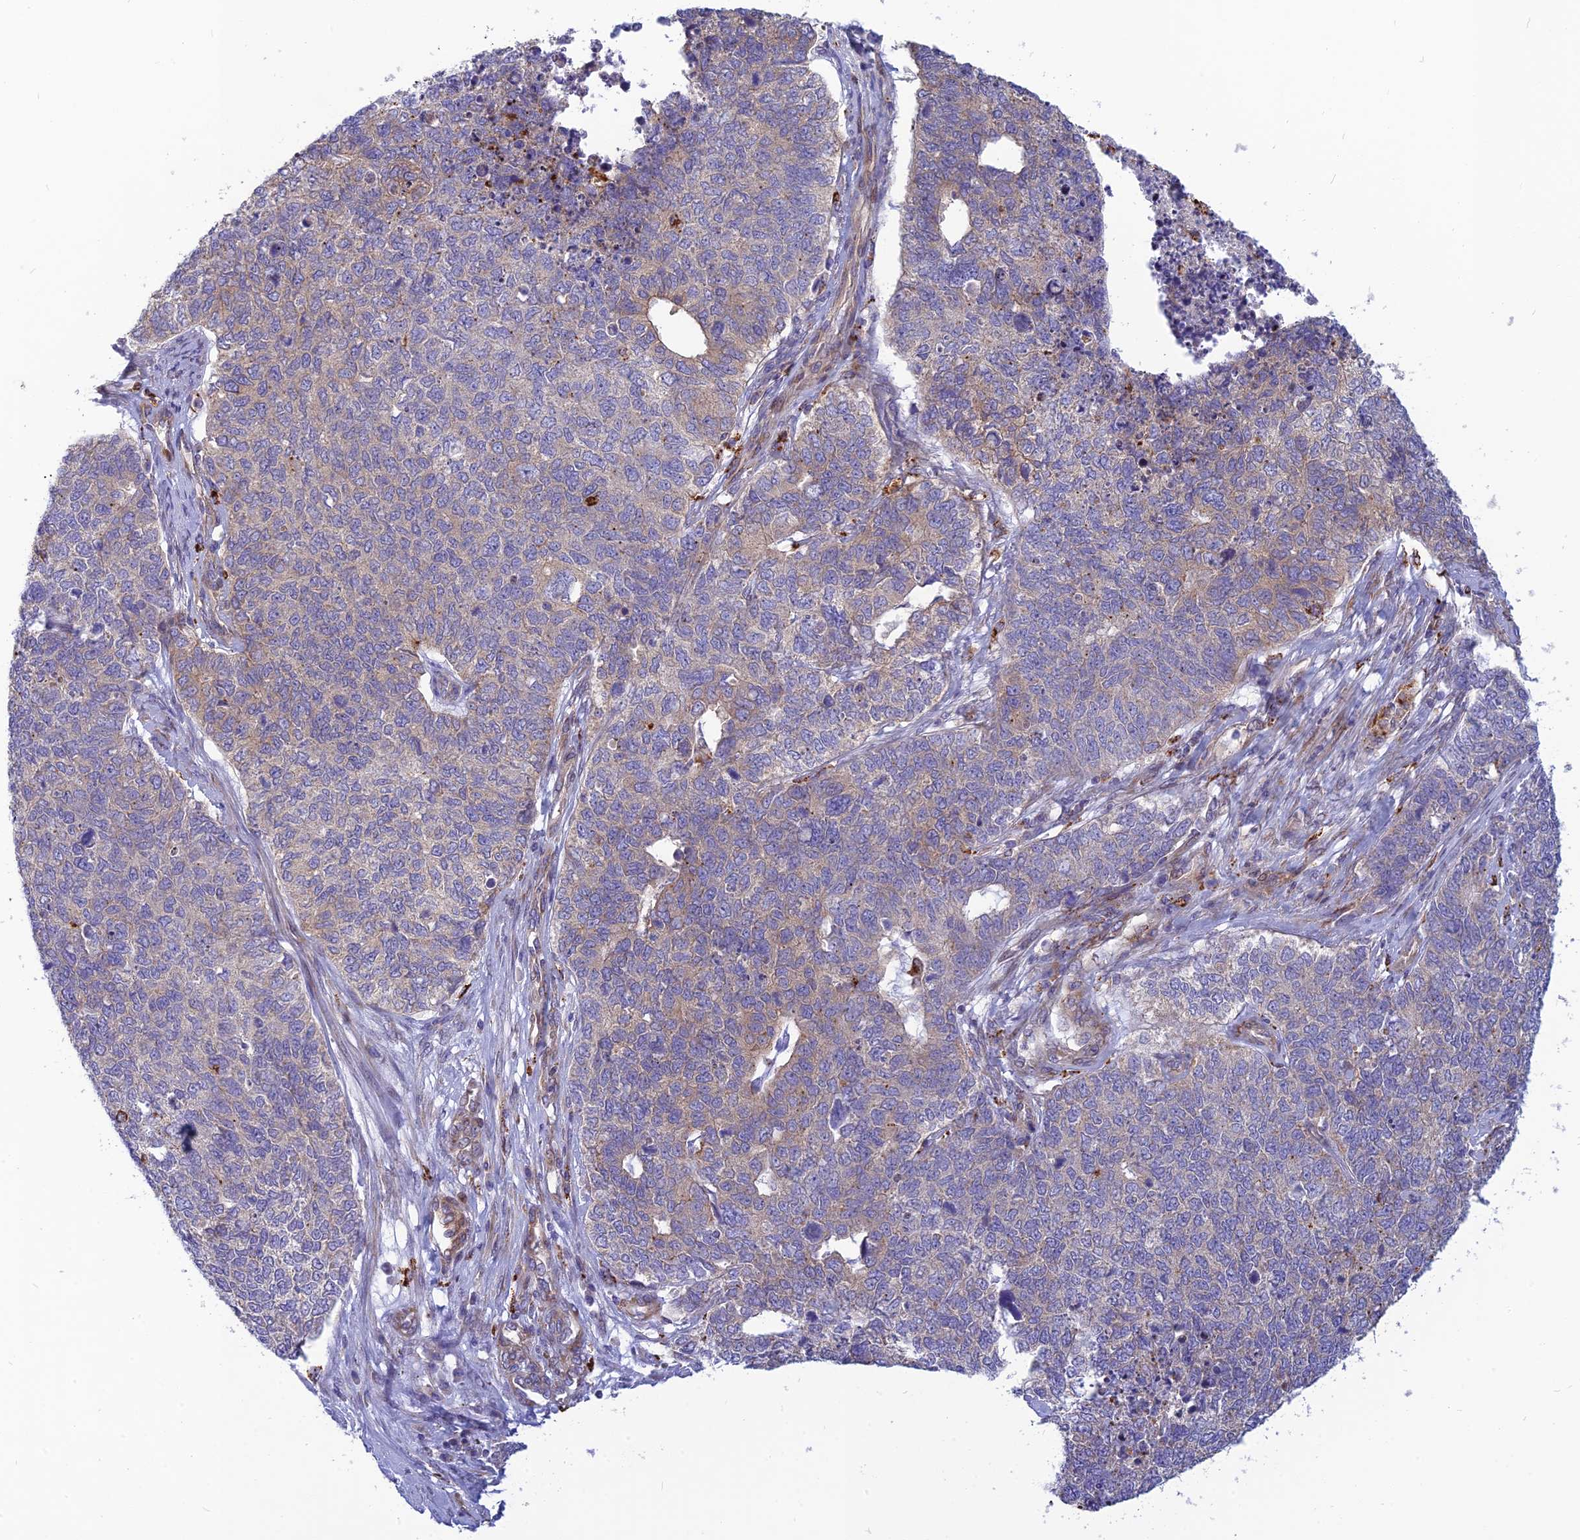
{"staining": {"intensity": "weak", "quantity": "<25%", "location": "cytoplasmic/membranous"}, "tissue": "cervical cancer", "cell_type": "Tumor cells", "image_type": "cancer", "snomed": [{"axis": "morphology", "description": "Squamous cell carcinoma, NOS"}, {"axis": "topography", "description": "Cervix"}], "caption": "An image of human cervical cancer (squamous cell carcinoma) is negative for staining in tumor cells. (Immunohistochemistry (ihc), brightfield microscopy, high magnification).", "gene": "PHKA2", "patient": {"sex": "female", "age": 63}}